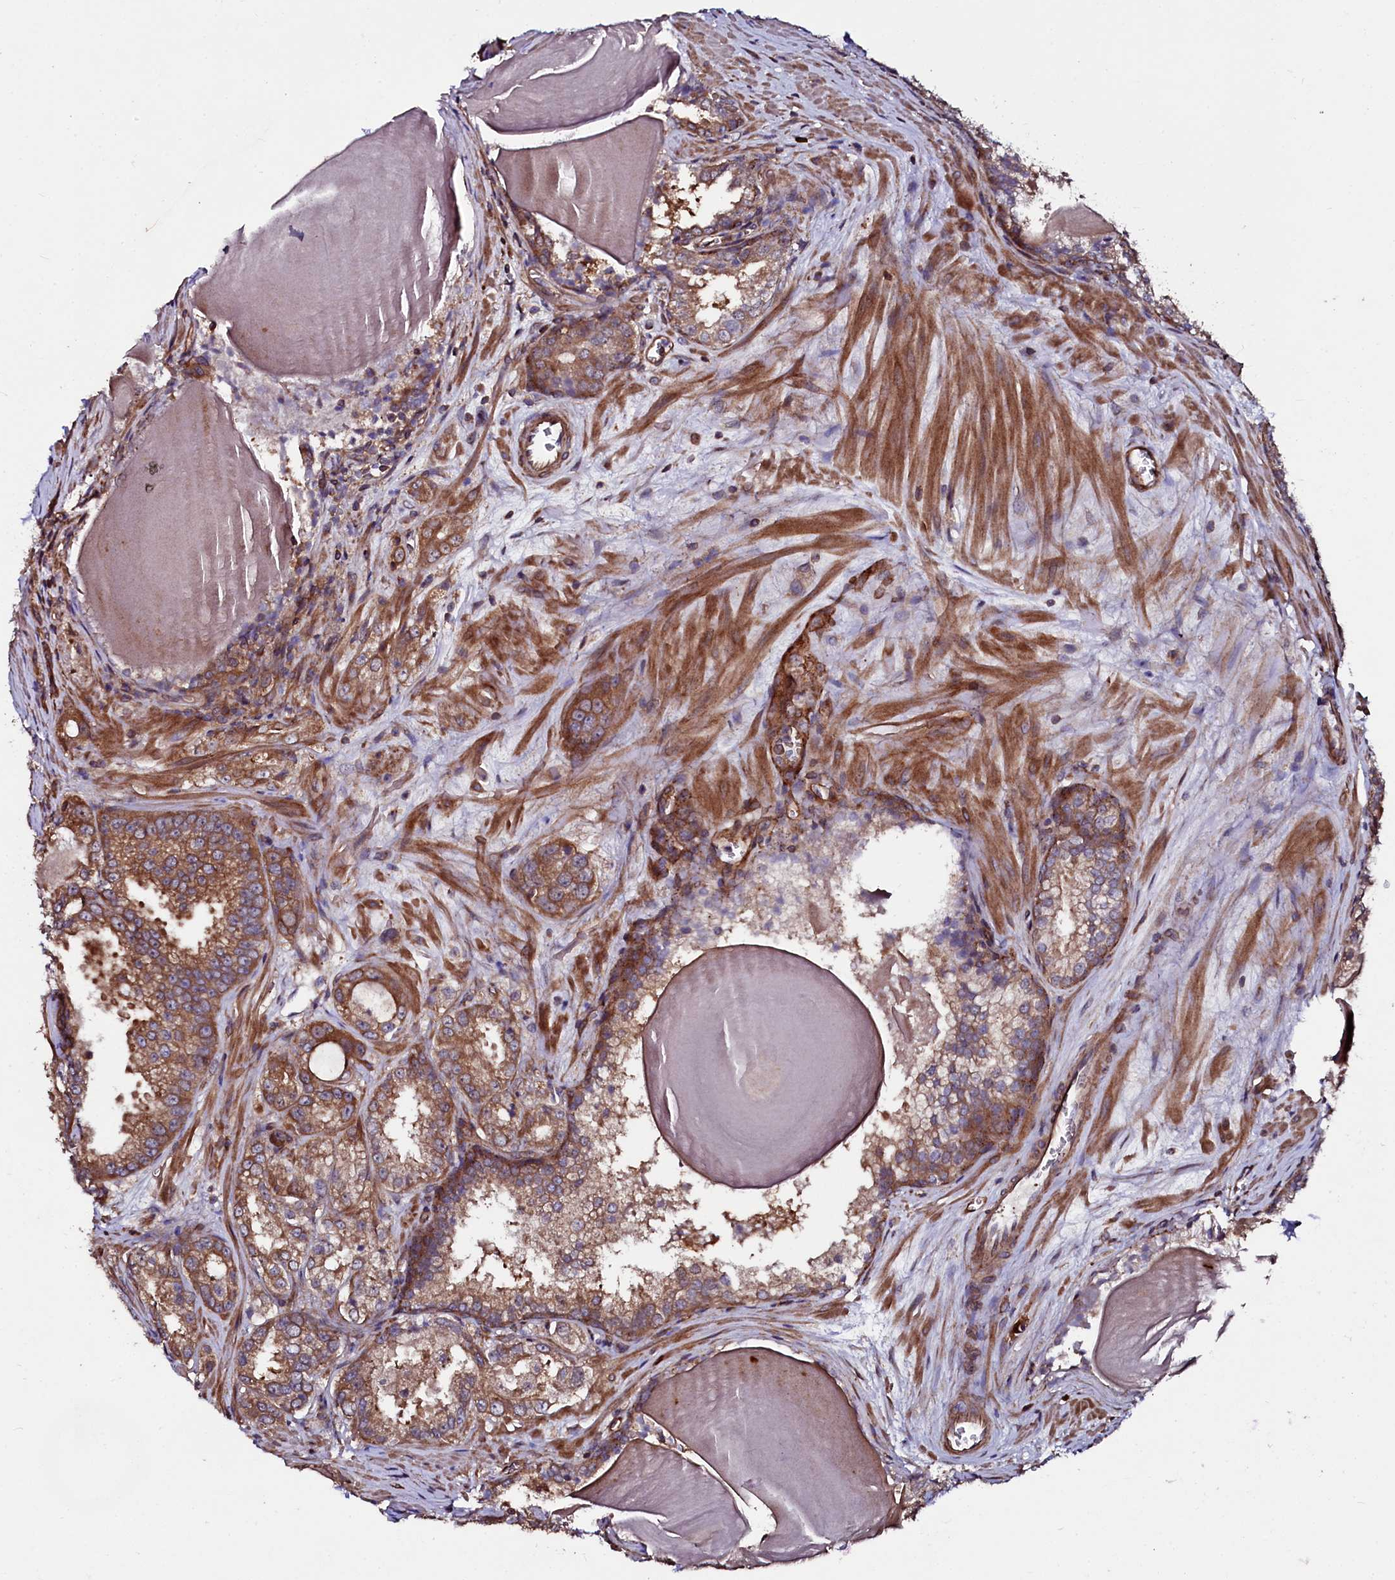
{"staining": {"intensity": "strong", "quantity": ">75%", "location": "cytoplasmic/membranous"}, "tissue": "prostate cancer", "cell_type": "Tumor cells", "image_type": "cancer", "snomed": [{"axis": "morphology", "description": "Adenocarcinoma, Low grade"}, {"axis": "topography", "description": "Prostate"}], "caption": "An IHC micrograph of tumor tissue is shown. Protein staining in brown labels strong cytoplasmic/membranous positivity in adenocarcinoma (low-grade) (prostate) within tumor cells.", "gene": "USPL1", "patient": {"sex": "male", "age": 47}}